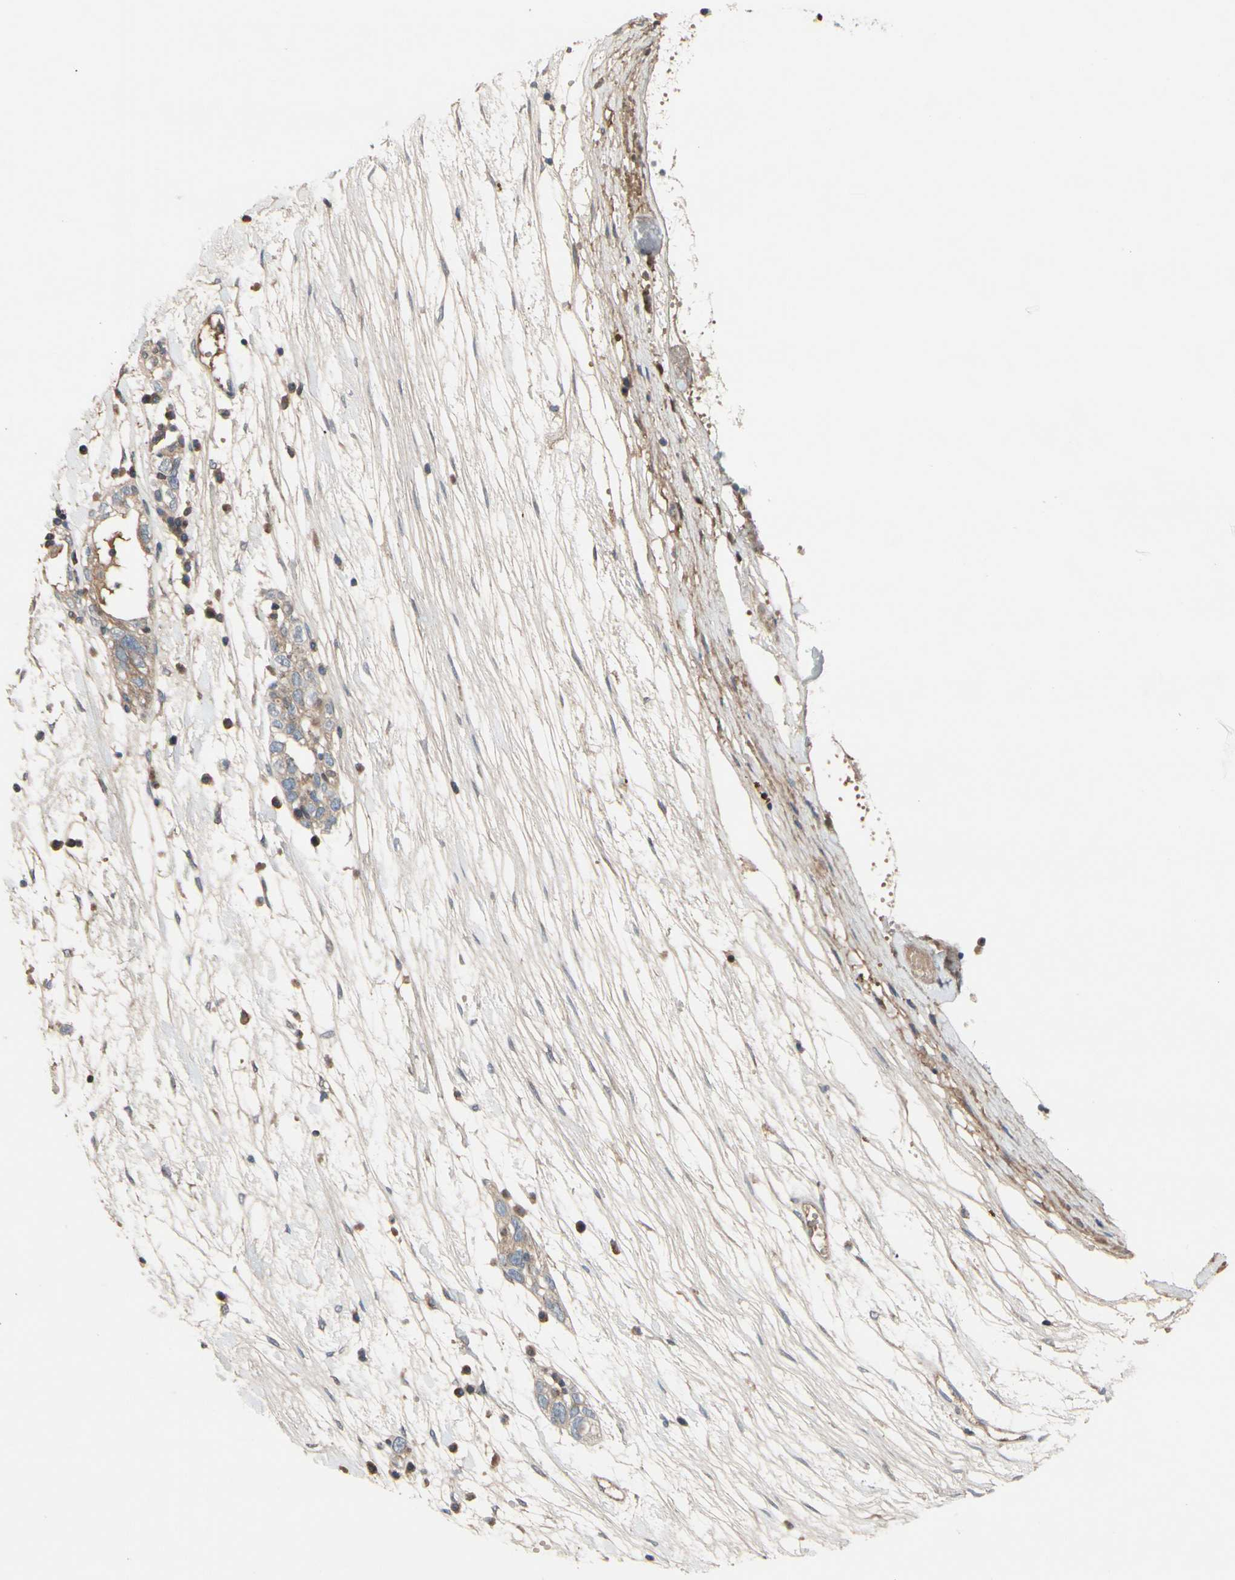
{"staining": {"intensity": "weak", "quantity": "25%-75%", "location": "cytoplasmic/membranous"}, "tissue": "ovarian cancer", "cell_type": "Tumor cells", "image_type": "cancer", "snomed": [{"axis": "morphology", "description": "Cystadenocarcinoma, serous, NOS"}, {"axis": "topography", "description": "Ovary"}], "caption": "Tumor cells exhibit low levels of weak cytoplasmic/membranous staining in approximately 25%-75% of cells in human ovarian serous cystadenocarcinoma. Nuclei are stained in blue.", "gene": "ICAM5", "patient": {"sex": "female", "age": 71}}